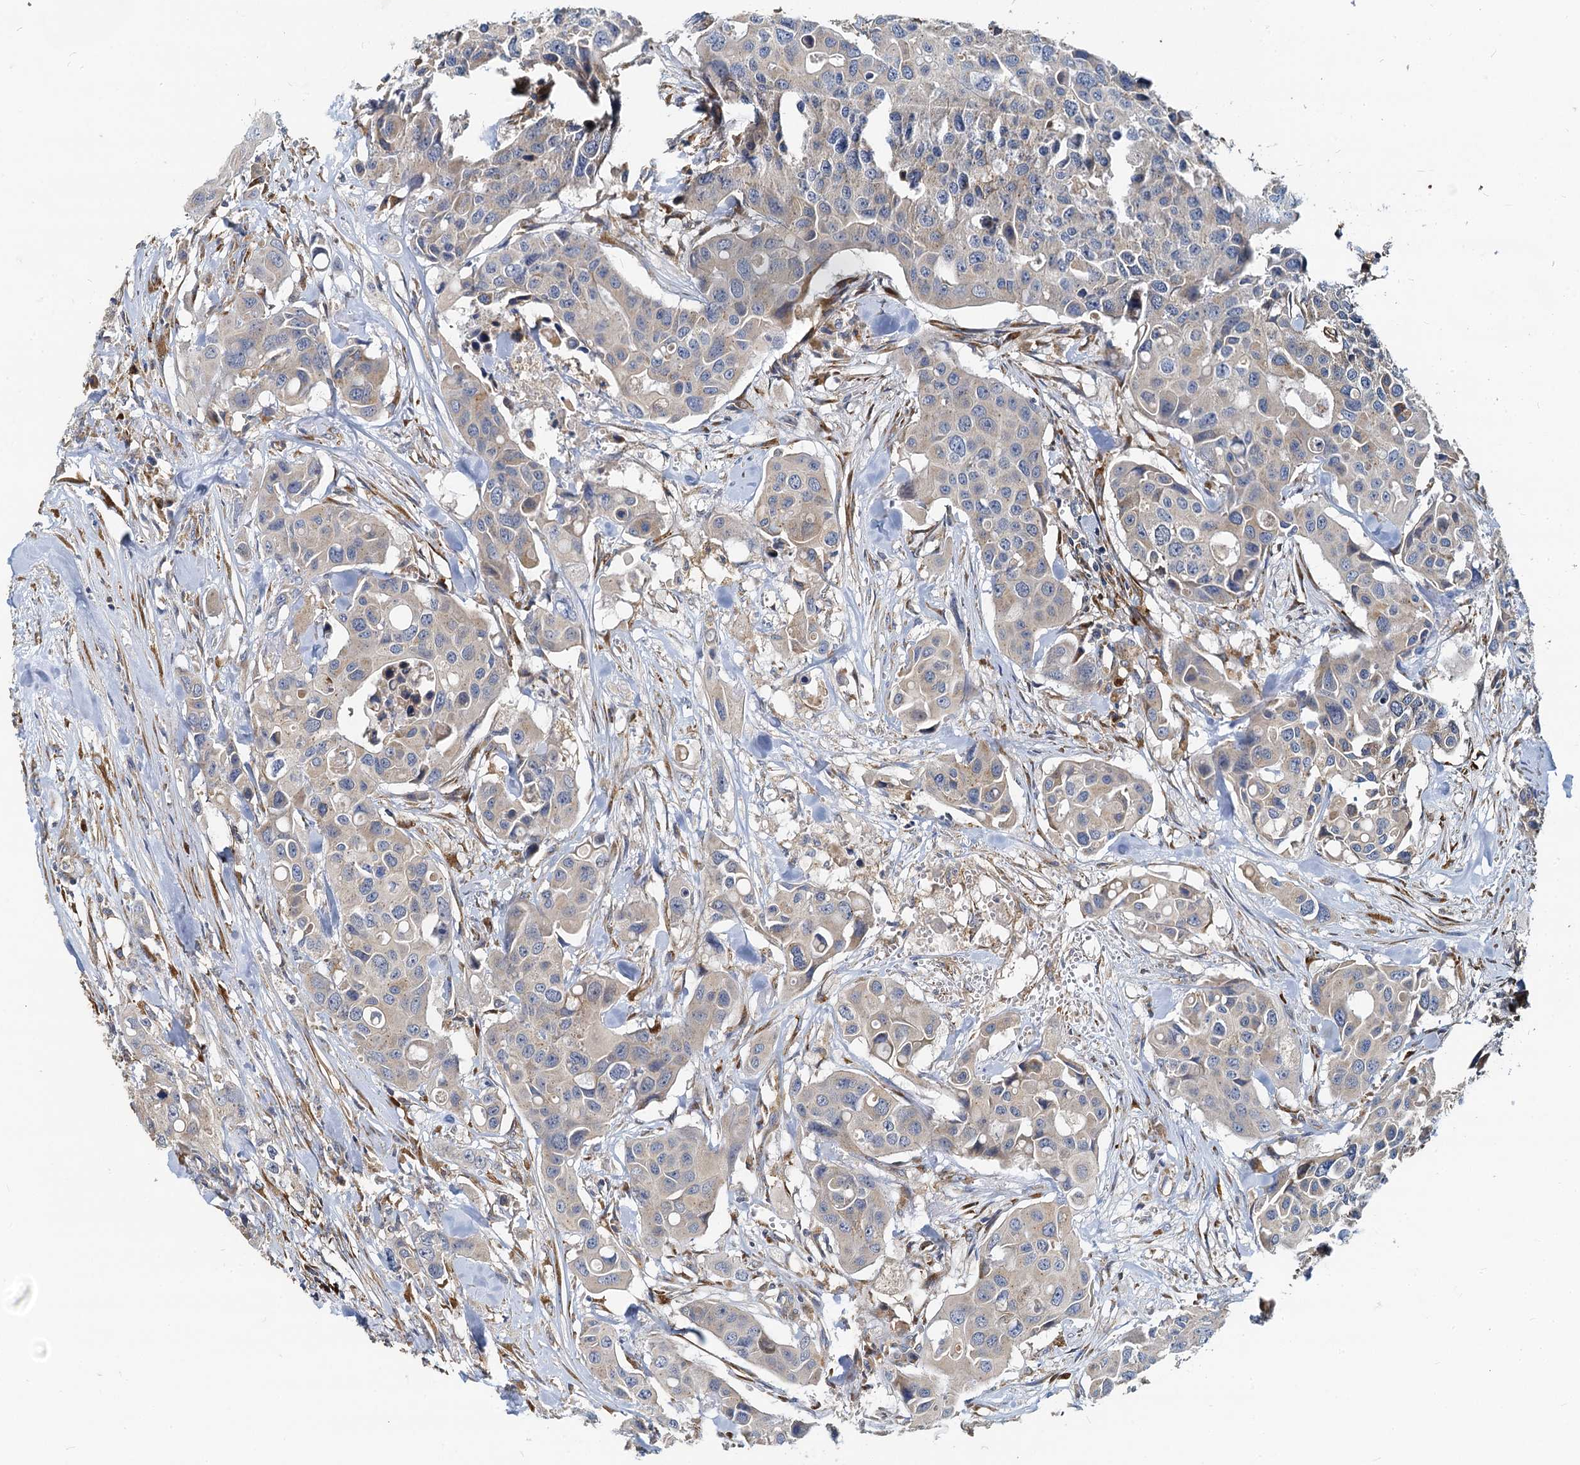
{"staining": {"intensity": "negative", "quantity": "none", "location": "none"}, "tissue": "colorectal cancer", "cell_type": "Tumor cells", "image_type": "cancer", "snomed": [{"axis": "morphology", "description": "Adenocarcinoma, NOS"}, {"axis": "topography", "description": "Colon"}], "caption": "Colorectal cancer stained for a protein using immunohistochemistry demonstrates no expression tumor cells.", "gene": "NKAPD1", "patient": {"sex": "male", "age": 77}}